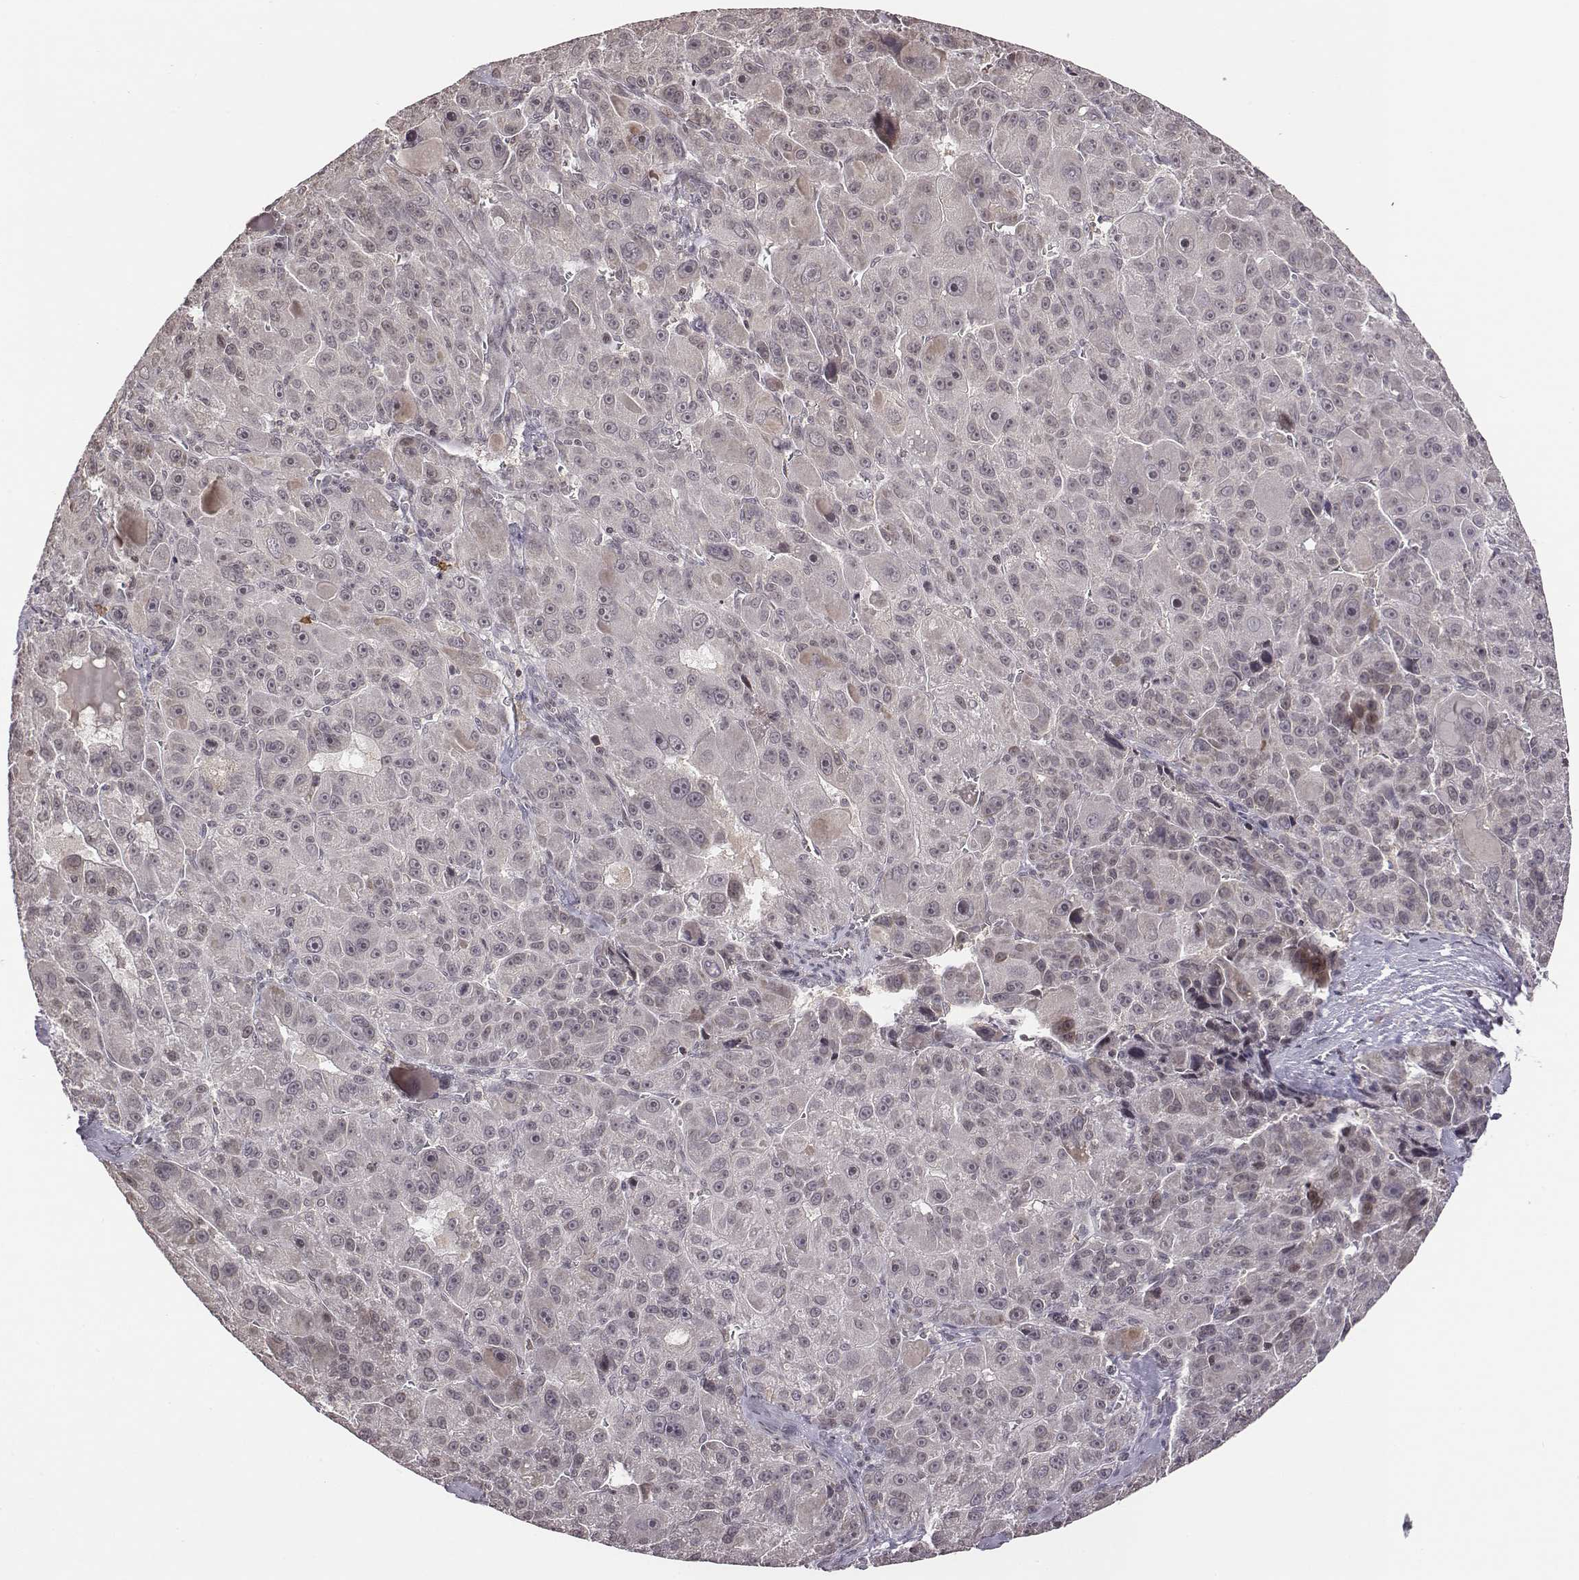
{"staining": {"intensity": "negative", "quantity": "none", "location": "none"}, "tissue": "liver cancer", "cell_type": "Tumor cells", "image_type": "cancer", "snomed": [{"axis": "morphology", "description": "Carcinoma, Hepatocellular, NOS"}, {"axis": "topography", "description": "Liver"}], "caption": "The immunohistochemistry (IHC) photomicrograph has no significant expression in tumor cells of hepatocellular carcinoma (liver) tissue.", "gene": "GRM4", "patient": {"sex": "male", "age": 76}}